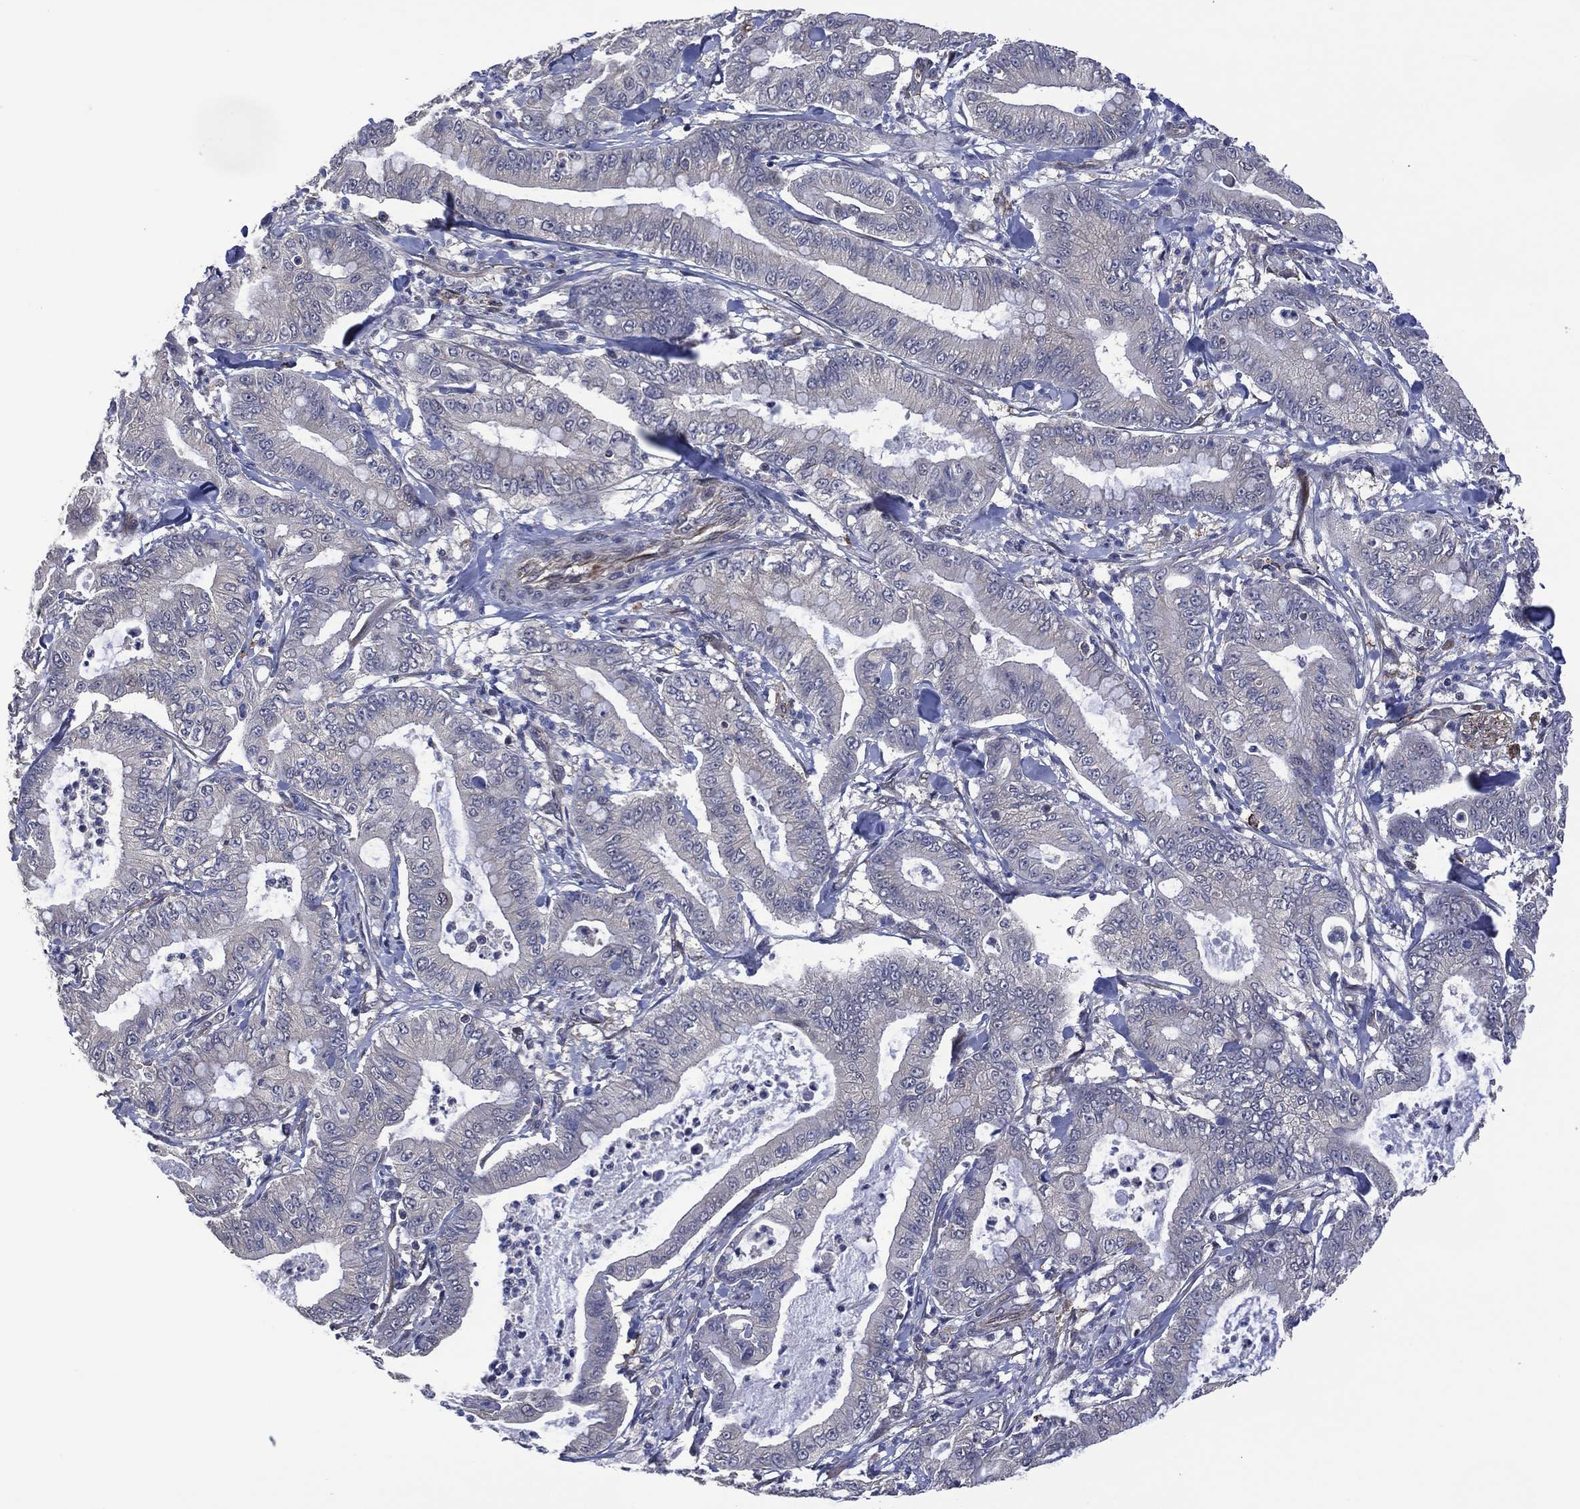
{"staining": {"intensity": "negative", "quantity": "none", "location": "none"}, "tissue": "pancreatic cancer", "cell_type": "Tumor cells", "image_type": "cancer", "snomed": [{"axis": "morphology", "description": "Adenocarcinoma, NOS"}, {"axis": "topography", "description": "Pancreas"}], "caption": "There is no significant expression in tumor cells of pancreatic cancer (adenocarcinoma).", "gene": "HTD2", "patient": {"sex": "male", "age": 71}}